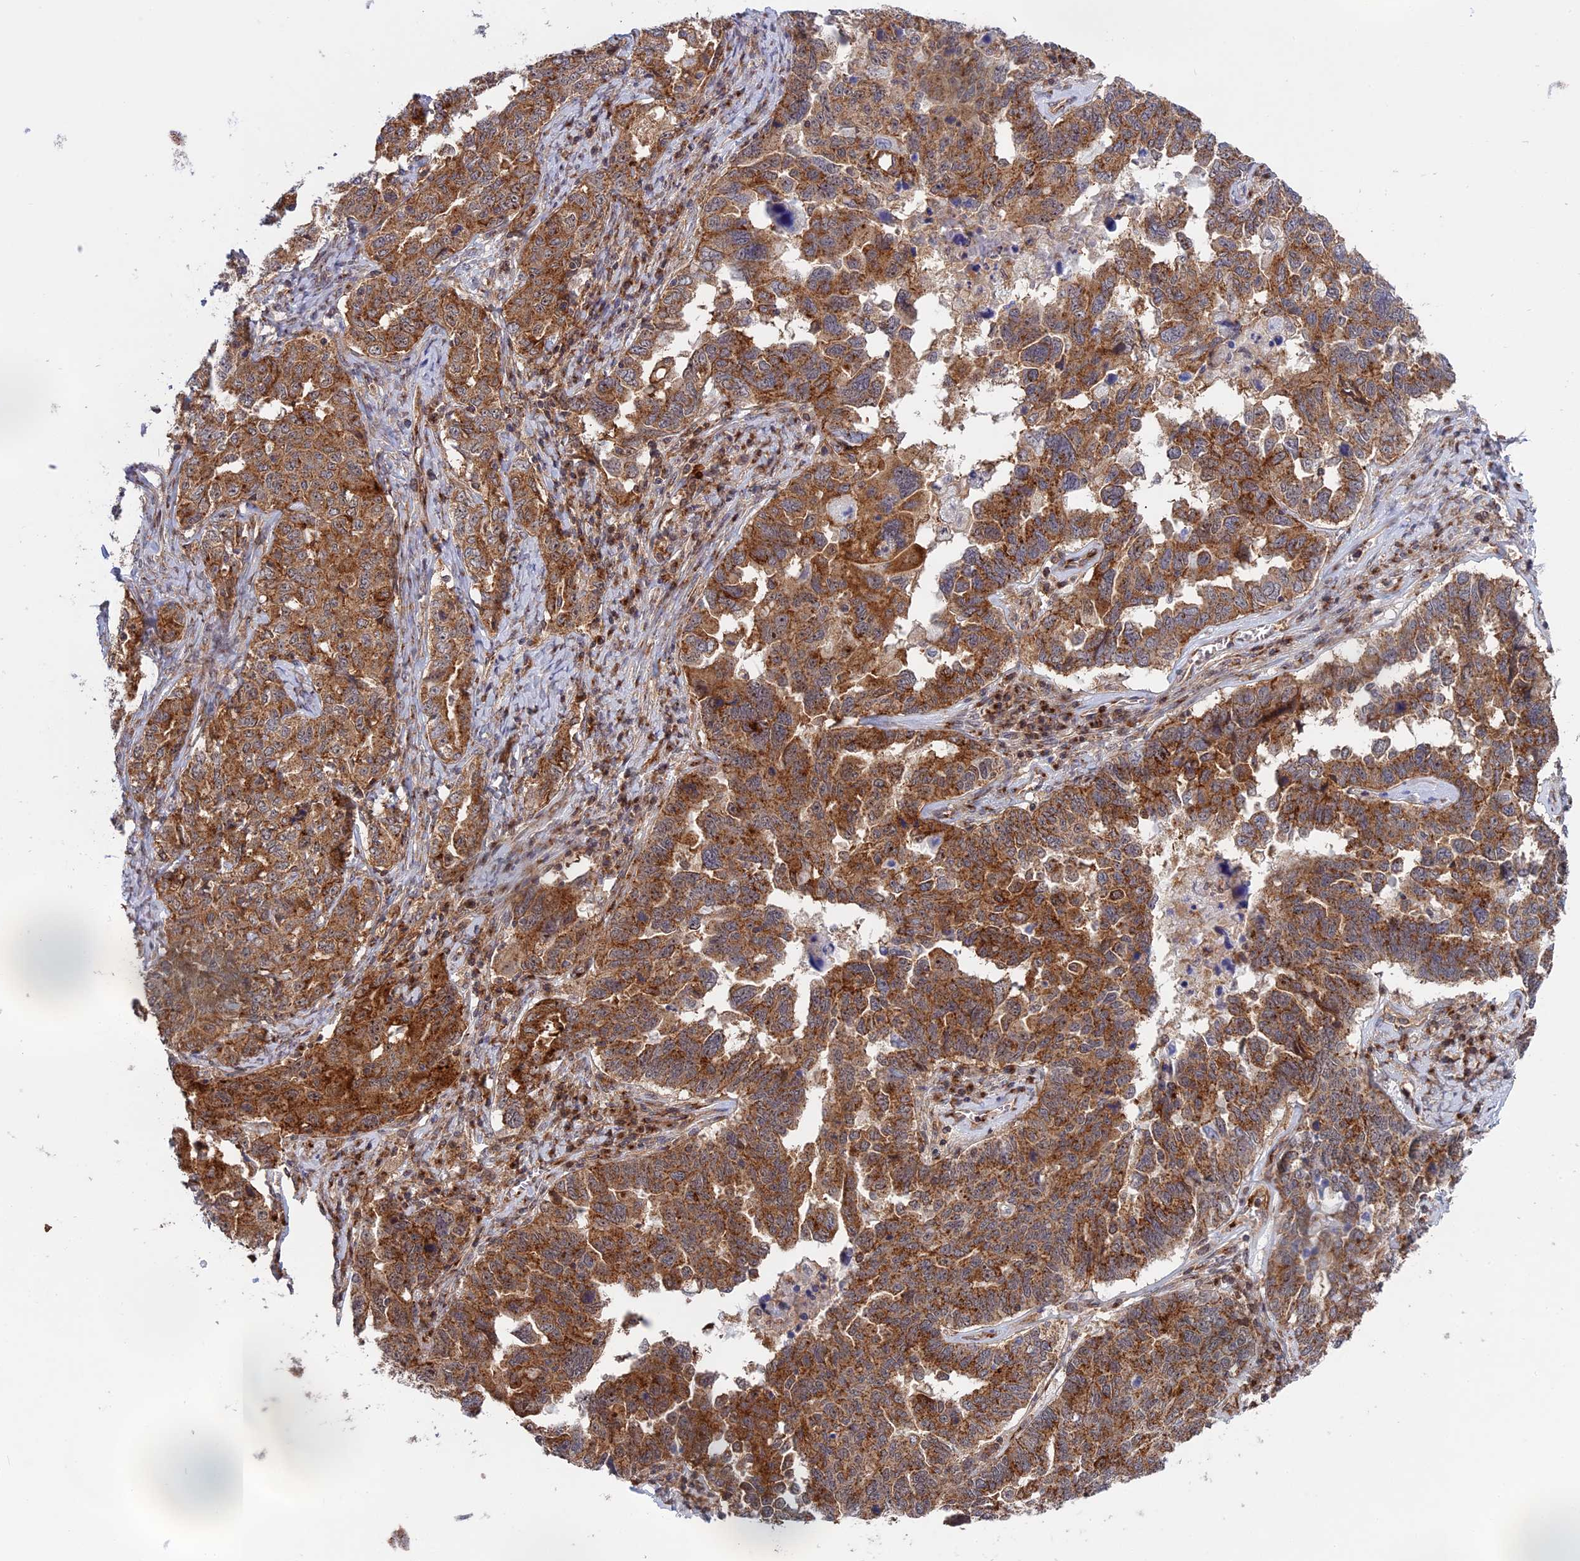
{"staining": {"intensity": "moderate", "quantity": ">75%", "location": "cytoplasmic/membranous"}, "tissue": "ovarian cancer", "cell_type": "Tumor cells", "image_type": "cancer", "snomed": [{"axis": "morphology", "description": "Carcinoma, endometroid"}, {"axis": "topography", "description": "Ovary"}], "caption": "Endometroid carcinoma (ovarian) tissue shows moderate cytoplasmic/membranous positivity in approximately >75% of tumor cells (Stains: DAB in brown, nuclei in blue, Microscopy: brightfield microscopy at high magnification).", "gene": "CLINT1", "patient": {"sex": "female", "age": 62}}